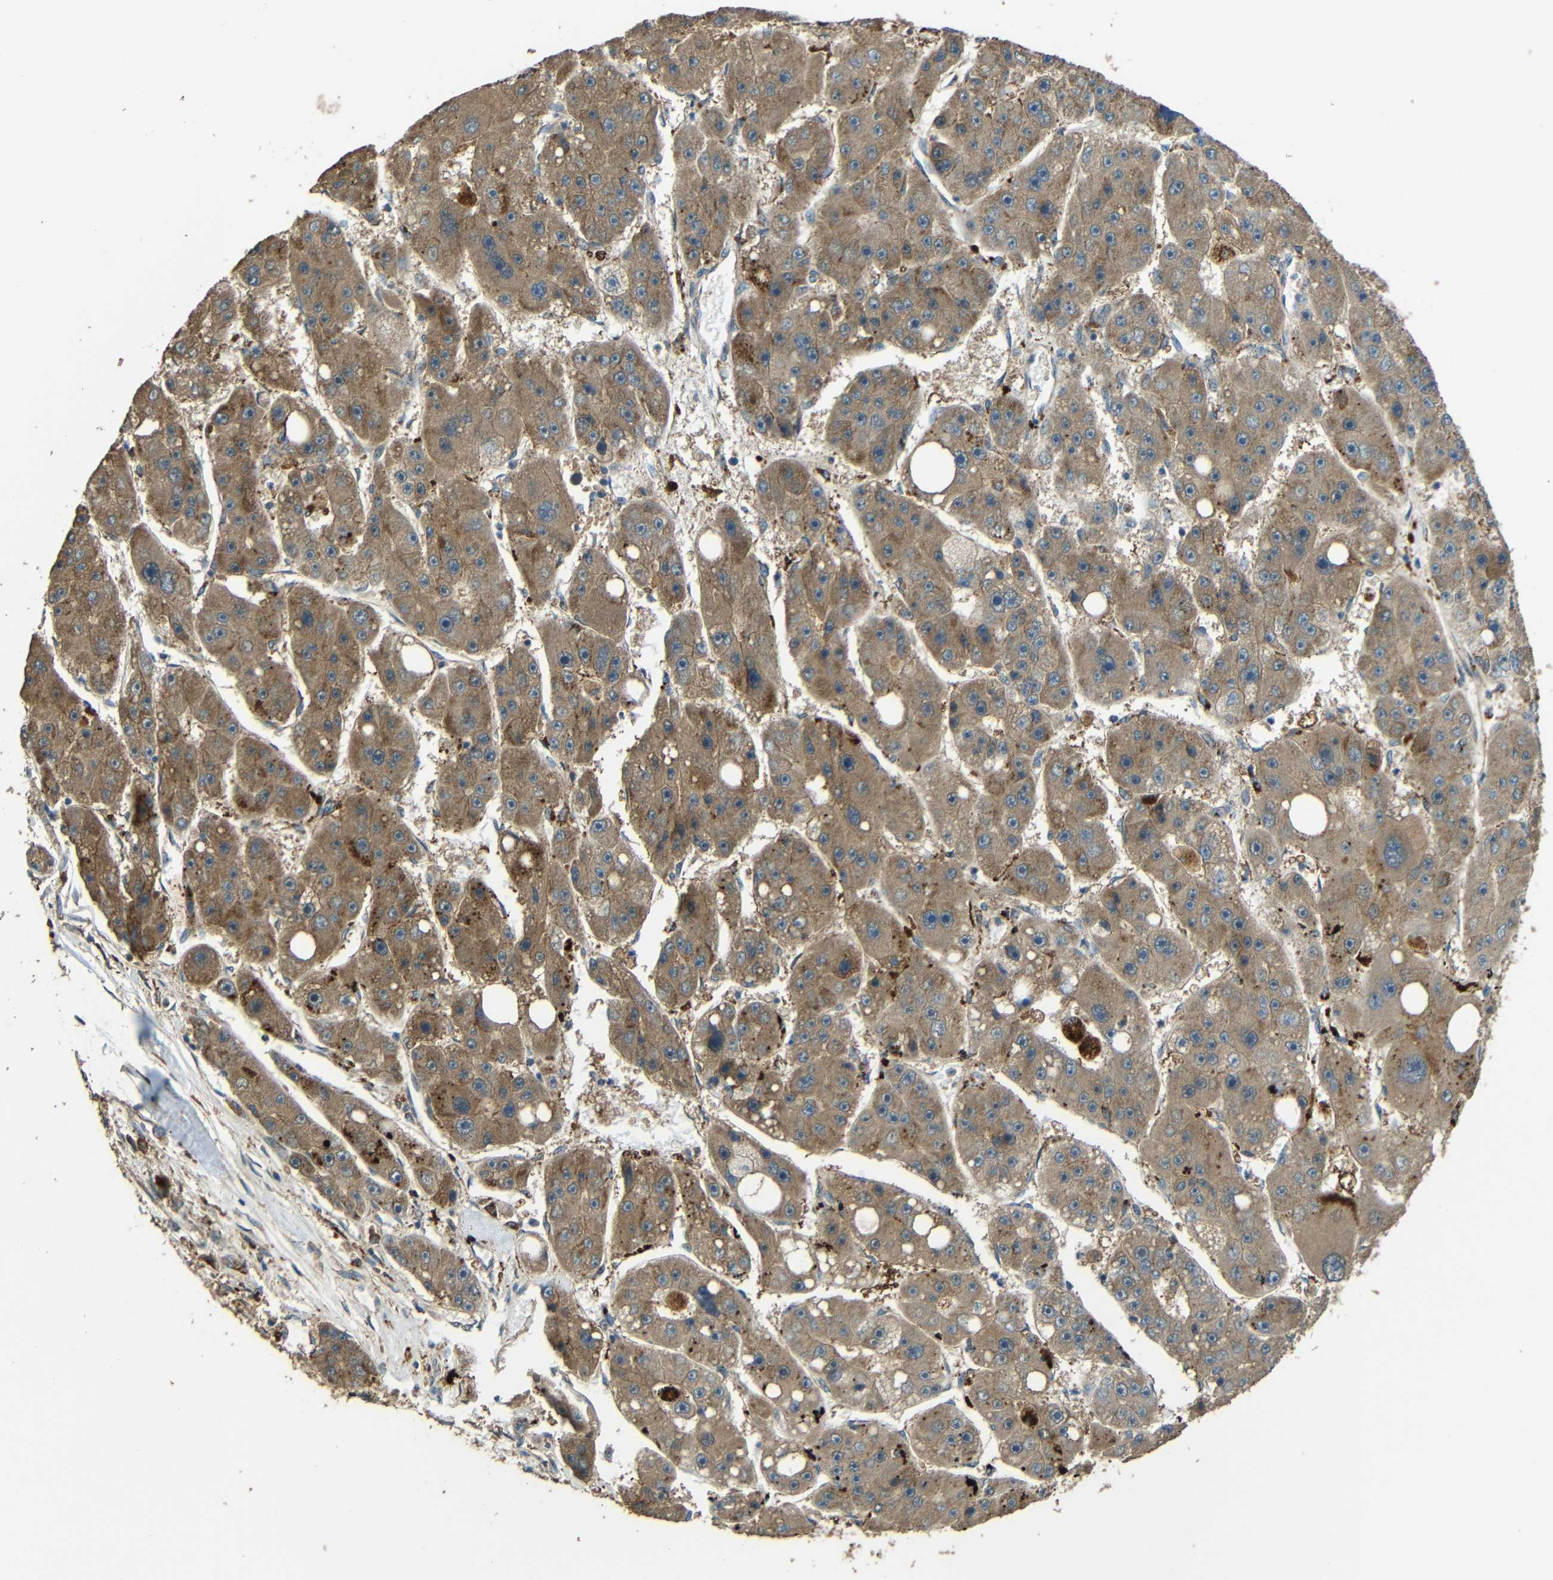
{"staining": {"intensity": "moderate", "quantity": ">75%", "location": "cytoplasmic/membranous"}, "tissue": "liver cancer", "cell_type": "Tumor cells", "image_type": "cancer", "snomed": [{"axis": "morphology", "description": "Carcinoma, Hepatocellular, NOS"}, {"axis": "topography", "description": "Liver"}], "caption": "DAB (3,3'-diaminobenzidine) immunohistochemical staining of liver cancer displays moderate cytoplasmic/membranous protein expression in about >75% of tumor cells.", "gene": "ACACA", "patient": {"sex": "female", "age": 61}}